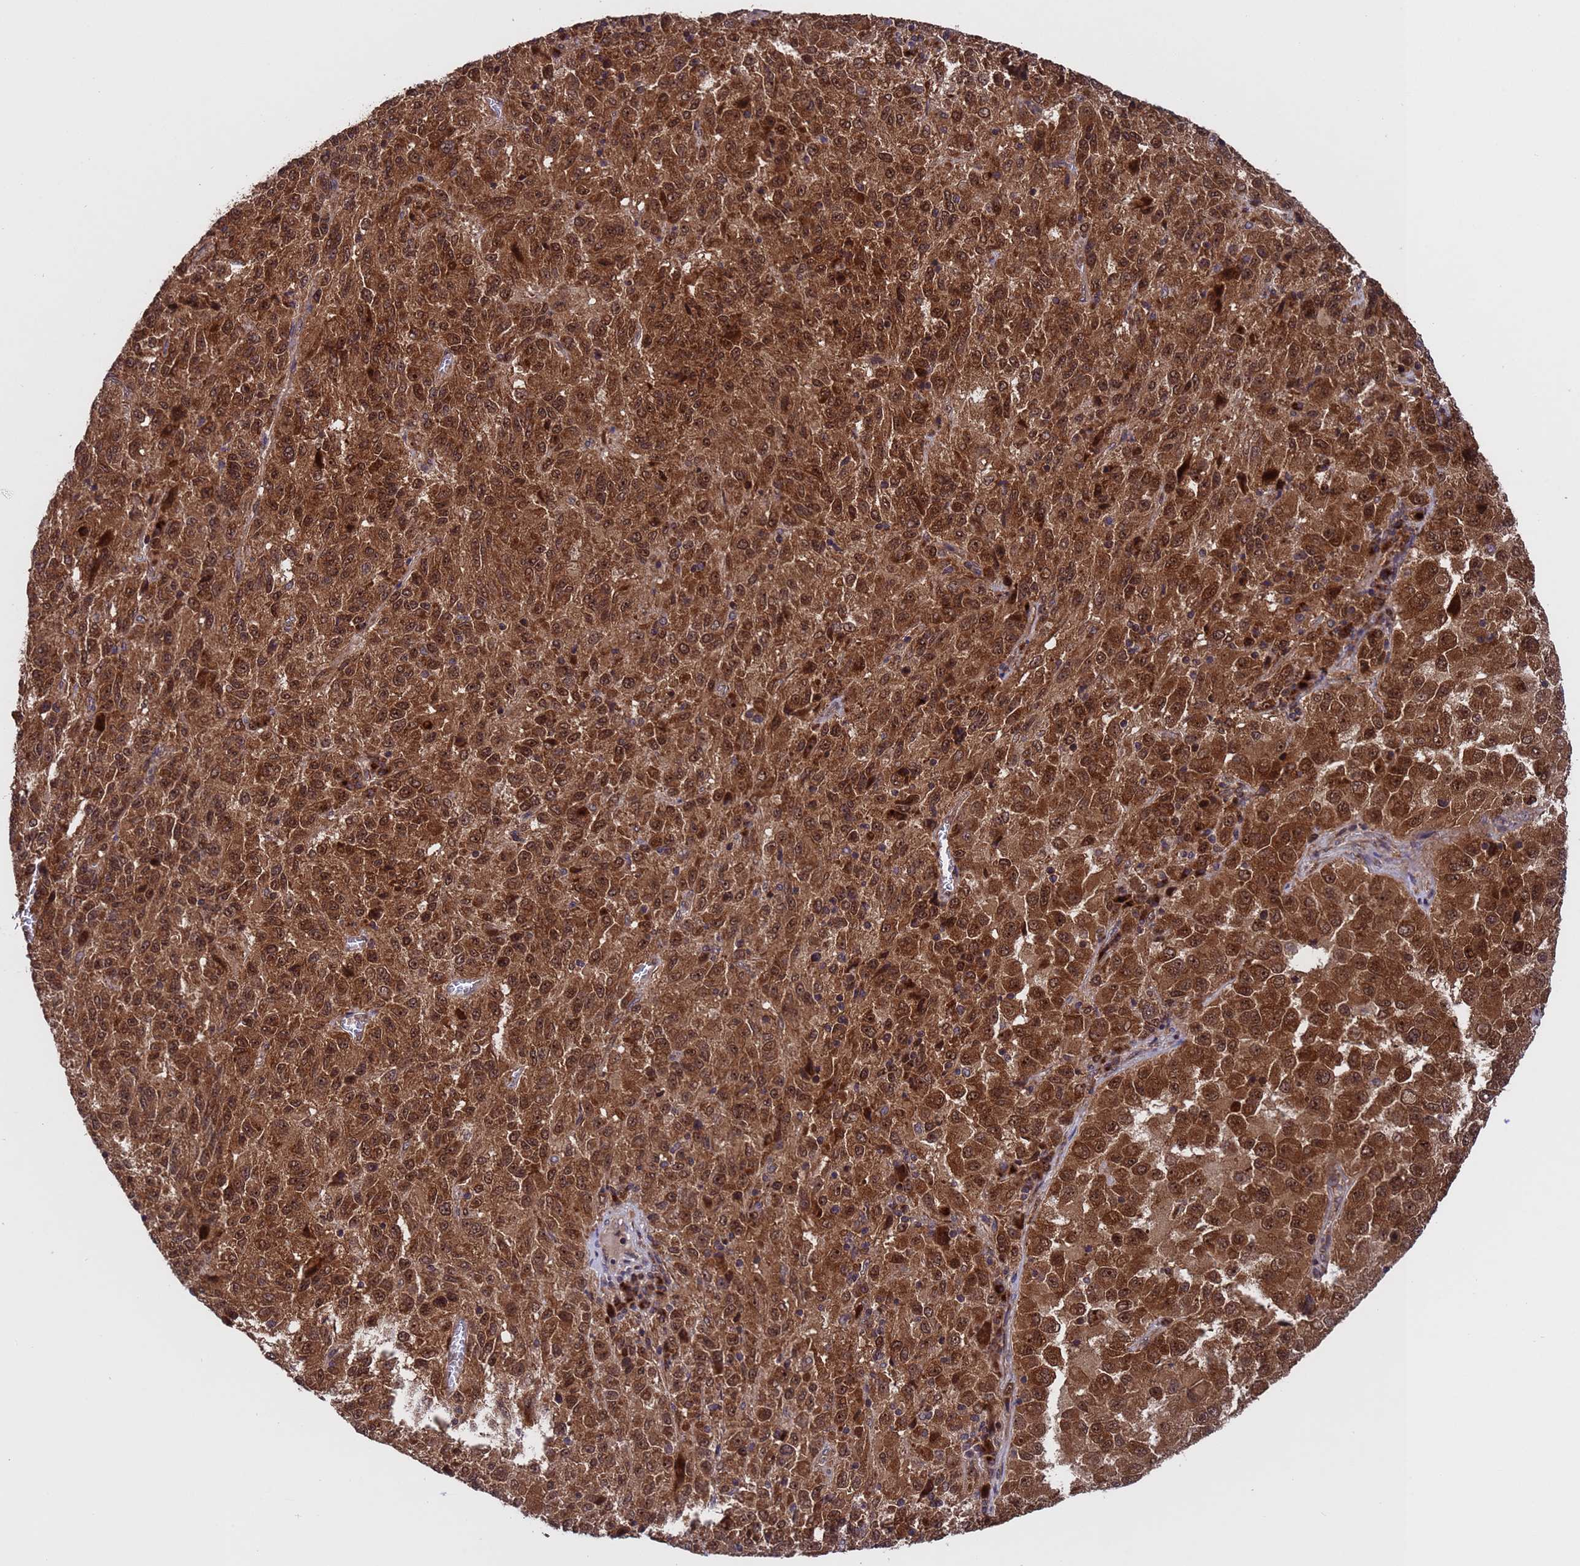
{"staining": {"intensity": "strong", "quantity": ">75%", "location": "cytoplasmic/membranous,nuclear"}, "tissue": "melanoma", "cell_type": "Tumor cells", "image_type": "cancer", "snomed": [{"axis": "morphology", "description": "Malignant melanoma, Metastatic site"}, {"axis": "topography", "description": "Lung"}], "caption": "Malignant melanoma (metastatic site) stained with DAB (3,3'-diaminobenzidine) immunohistochemistry (IHC) demonstrates high levels of strong cytoplasmic/membranous and nuclear staining in about >75% of tumor cells.", "gene": "TSR3", "patient": {"sex": "male", "age": 64}}